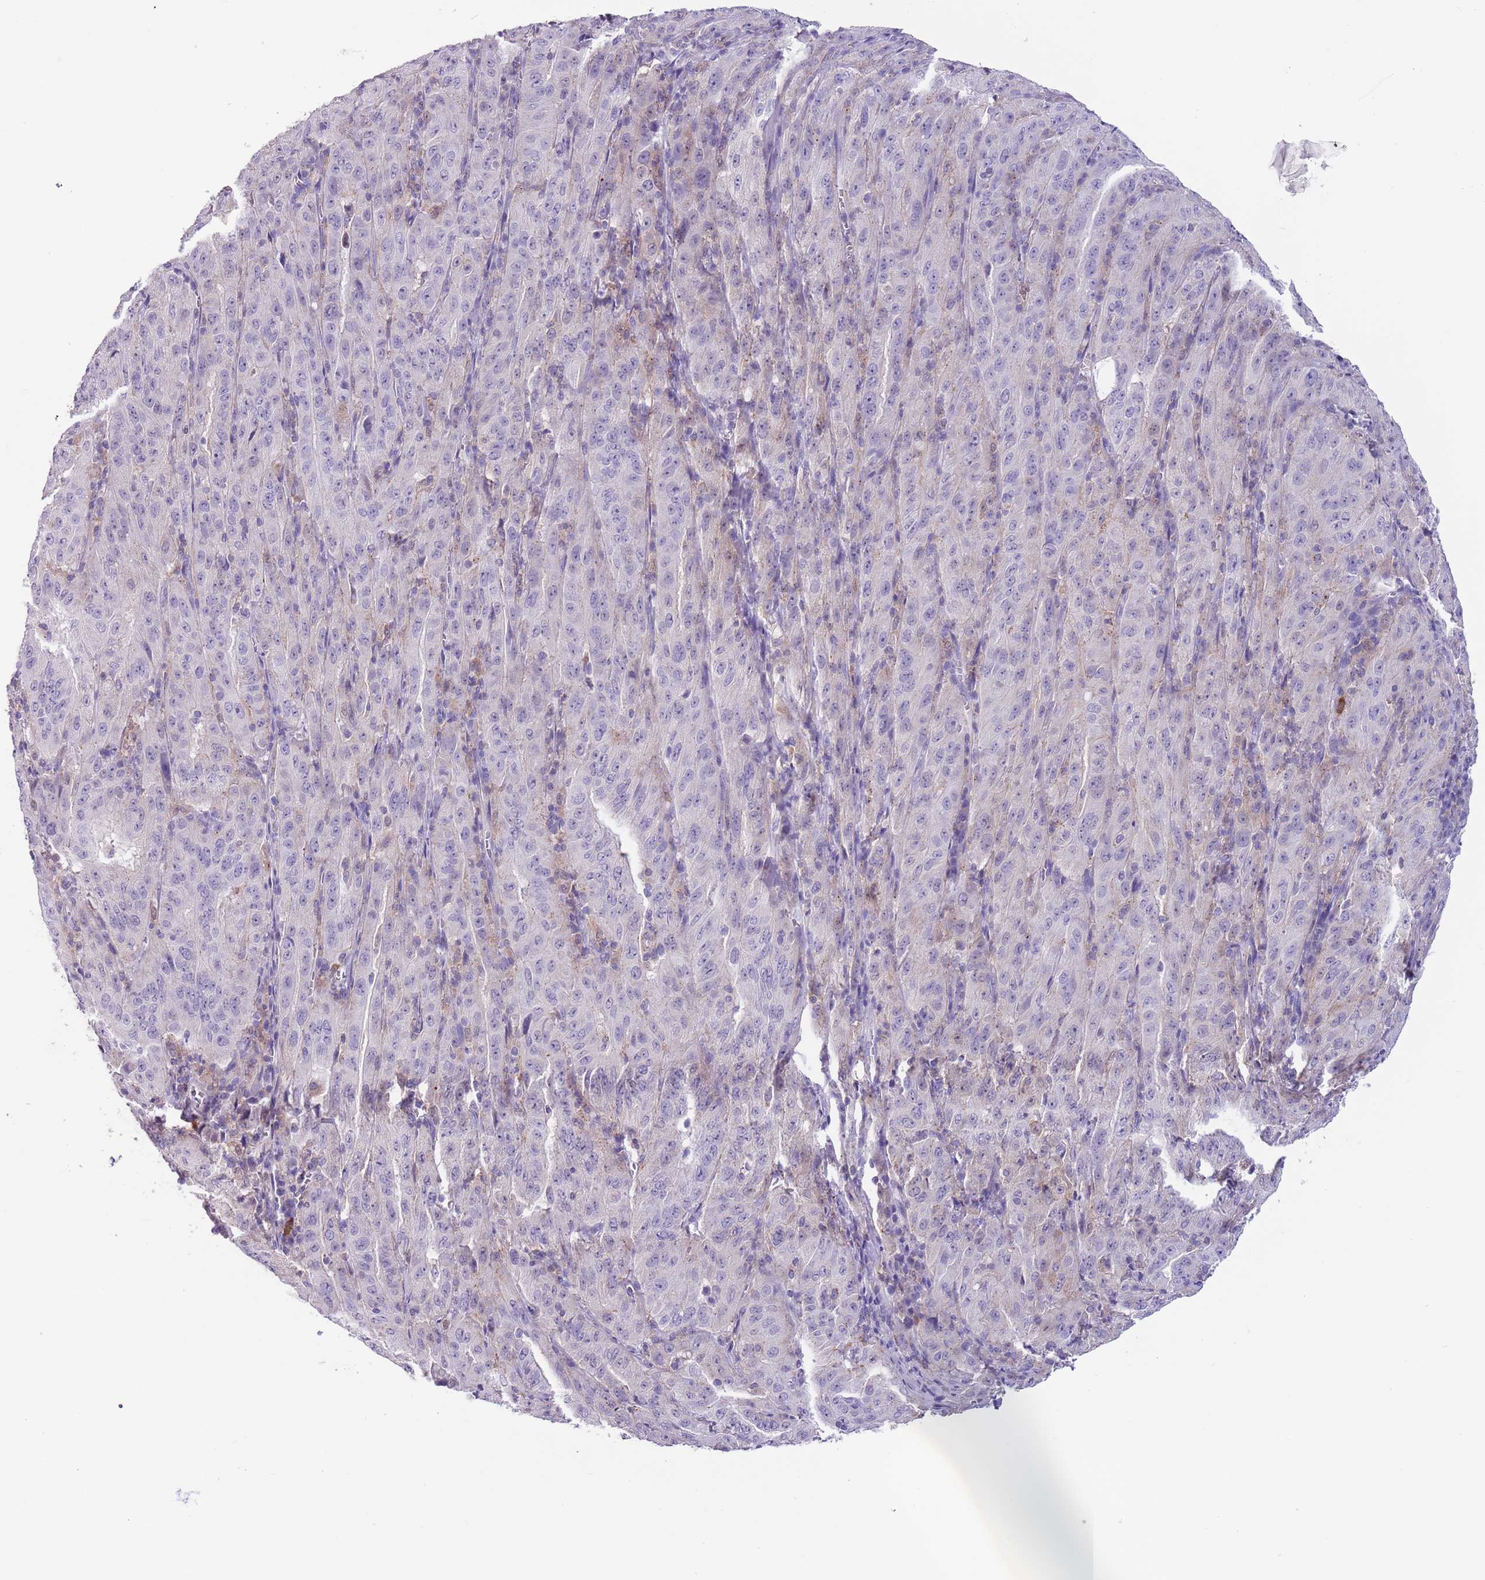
{"staining": {"intensity": "negative", "quantity": "none", "location": "none"}, "tissue": "pancreatic cancer", "cell_type": "Tumor cells", "image_type": "cancer", "snomed": [{"axis": "morphology", "description": "Adenocarcinoma, NOS"}, {"axis": "topography", "description": "Pancreas"}], "caption": "The photomicrograph shows no significant positivity in tumor cells of pancreatic adenocarcinoma.", "gene": "PFKFB2", "patient": {"sex": "male", "age": 63}}